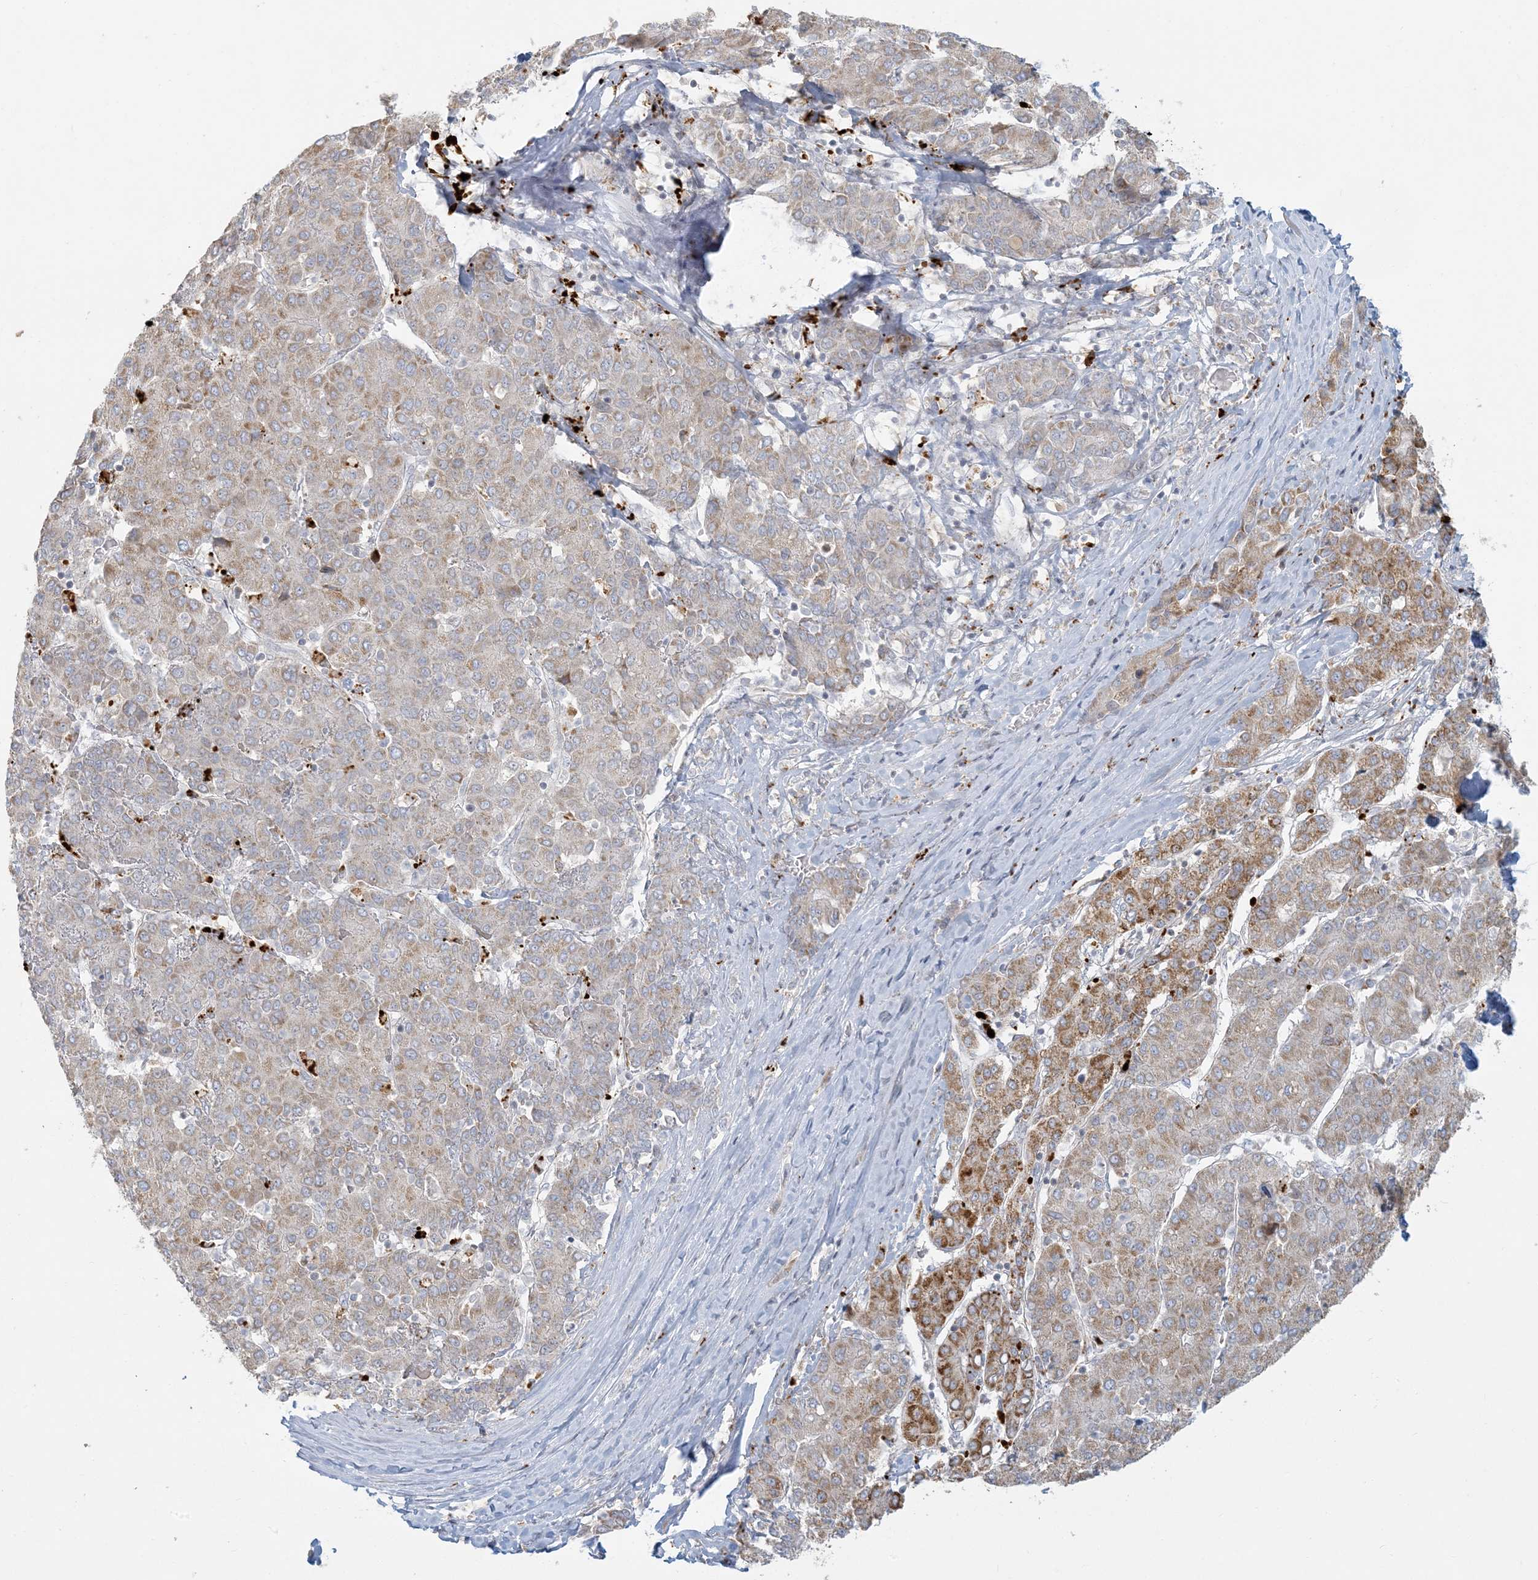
{"staining": {"intensity": "moderate", "quantity": "25%-75%", "location": "cytoplasmic/membranous"}, "tissue": "liver cancer", "cell_type": "Tumor cells", "image_type": "cancer", "snomed": [{"axis": "morphology", "description": "Carcinoma, Hepatocellular, NOS"}, {"axis": "topography", "description": "Liver"}], "caption": "Moderate cytoplasmic/membranous expression is identified in approximately 25%-75% of tumor cells in liver cancer. (DAB = brown stain, brightfield microscopy at high magnification).", "gene": "MCAT", "patient": {"sex": "male", "age": 65}}